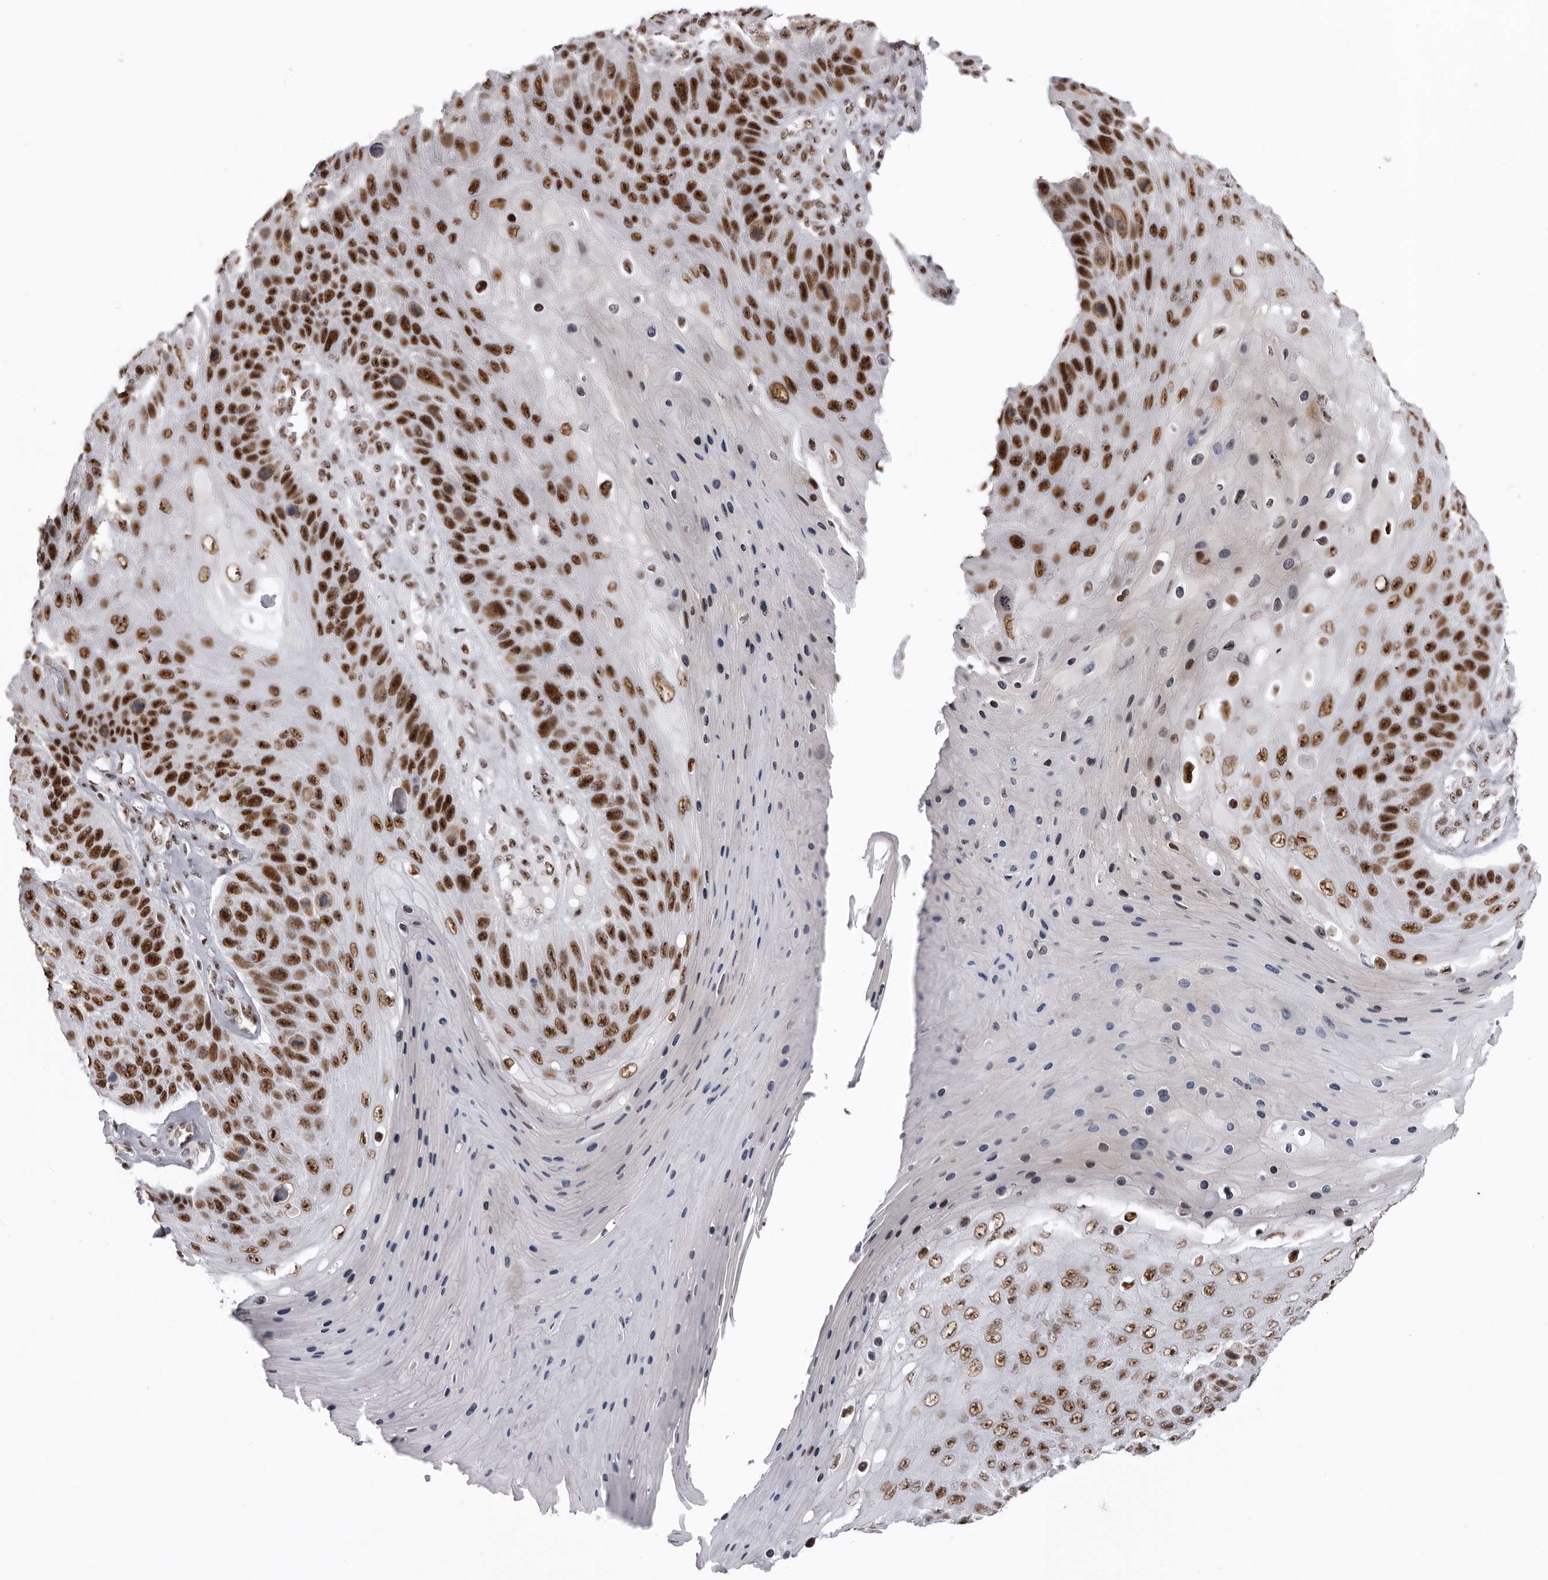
{"staining": {"intensity": "strong", "quantity": ">75%", "location": "nuclear"}, "tissue": "skin cancer", "cell_type": "Tumor cells", "image_type": "cancer", "snomed": [{"axis": "morphology", "description": "Squamous cell carcinoma, NOS"}, {"axis": "topography", "description": "Skin"}], "caption": "A brown stain shows strong nuclear staining of a protein in skin cancer (squamous cell carcinoma) tumor cells. The protein is stained brown, and the nuclei are stained in blue (DAB IHC with brightfield microscopy, high magnification).", "gene": "DHX9", "patient": {"sex": "female", "age": 88}}